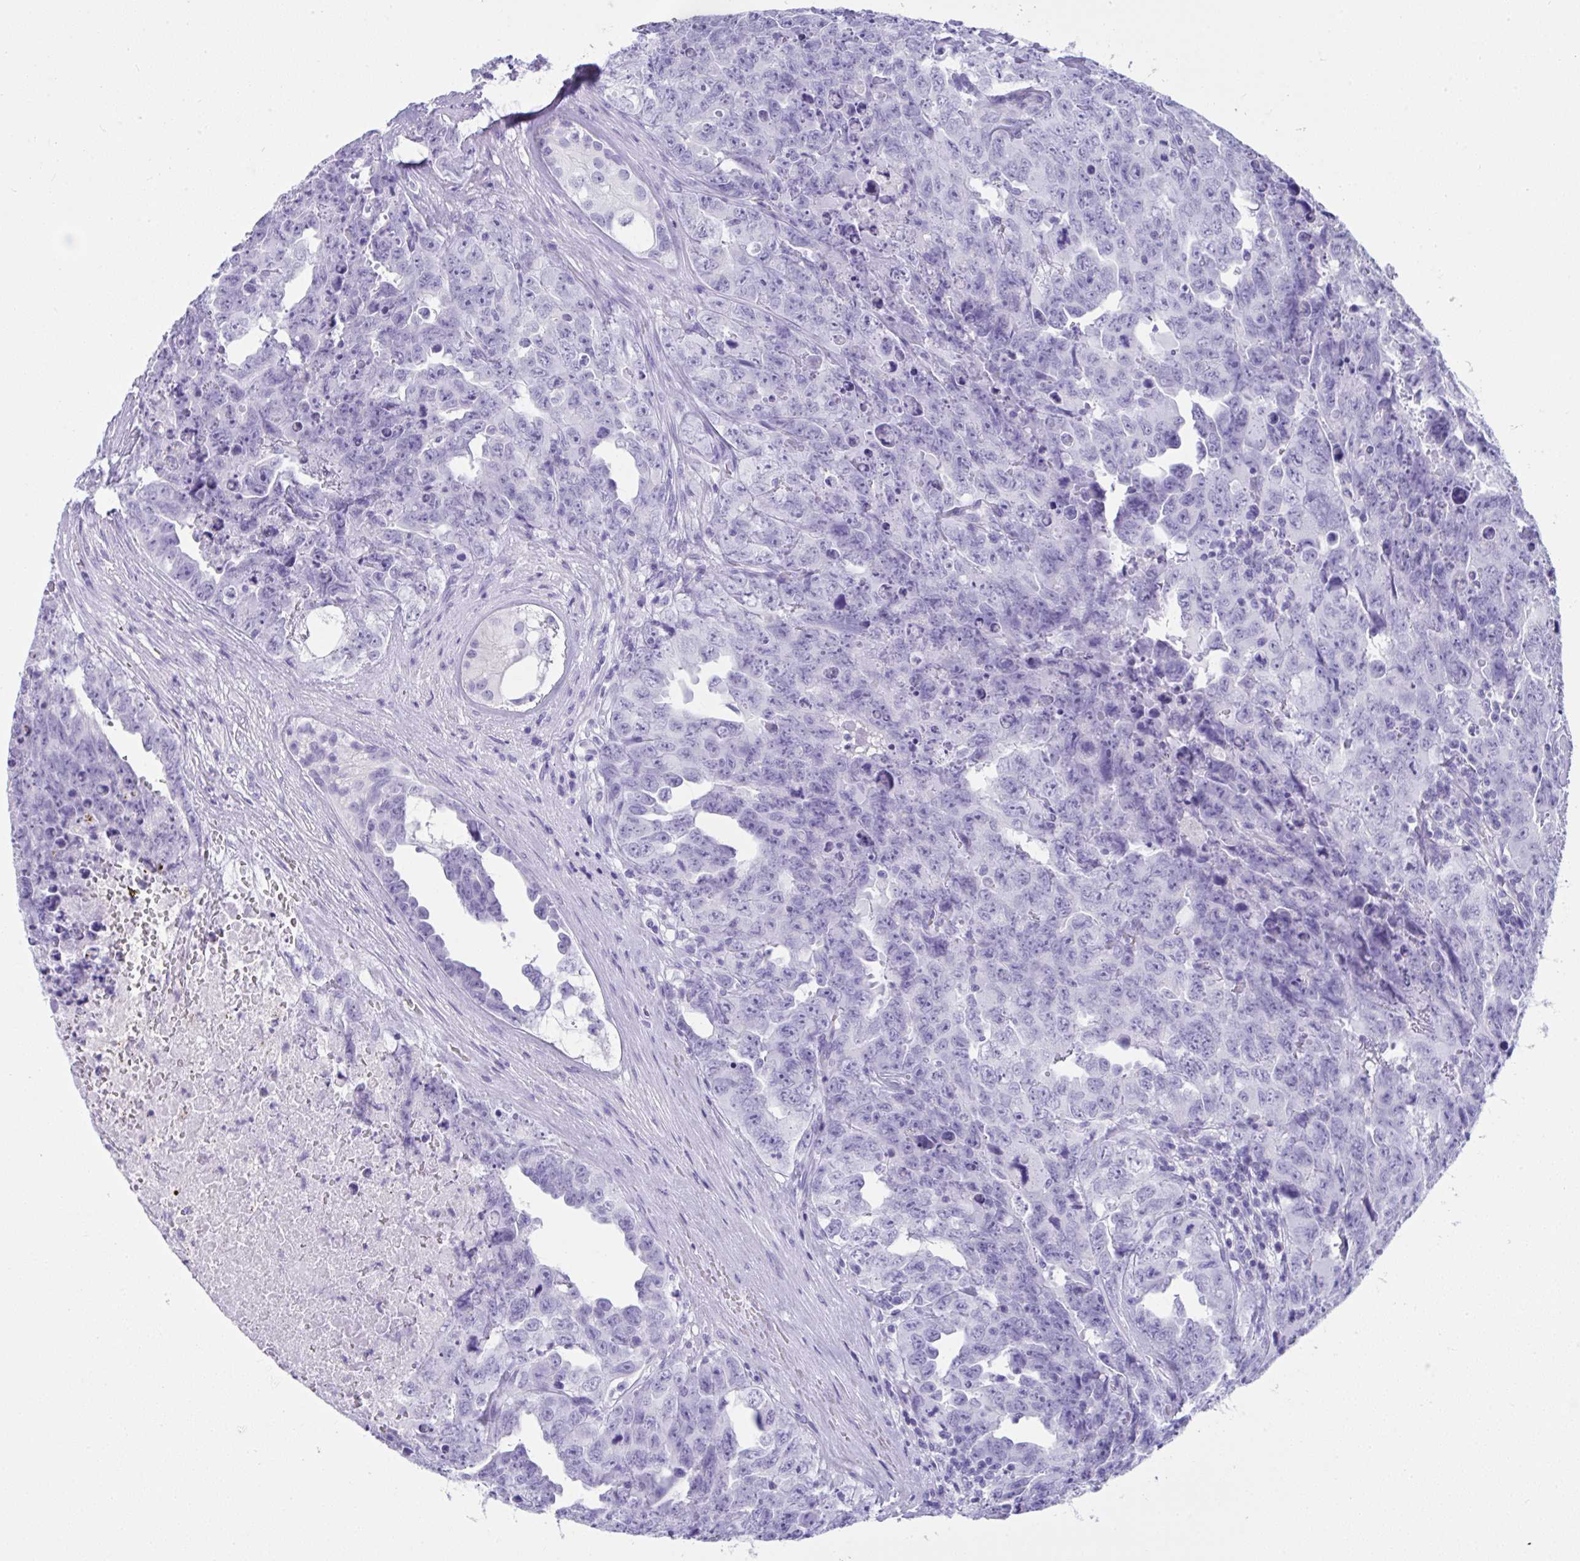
{"staining": {"intensity": "negative", "quantity": "none", "location": "none"}, "tissue": "testis cancer", "cell_type": "Tumor cells", "image_type": "cancer", "snomed": [{"axis": "morphology", "description": "Carcinoma, Embryonal, NOS"}, {"axis": "topography", "description": "Testis"}], "caption": "Immunohistochemistry of embryonal carcinoma (testis) shows no positivity in tumor cells.", "gene": "PSCA", "patient": {"sex": "male", "age": 24}}